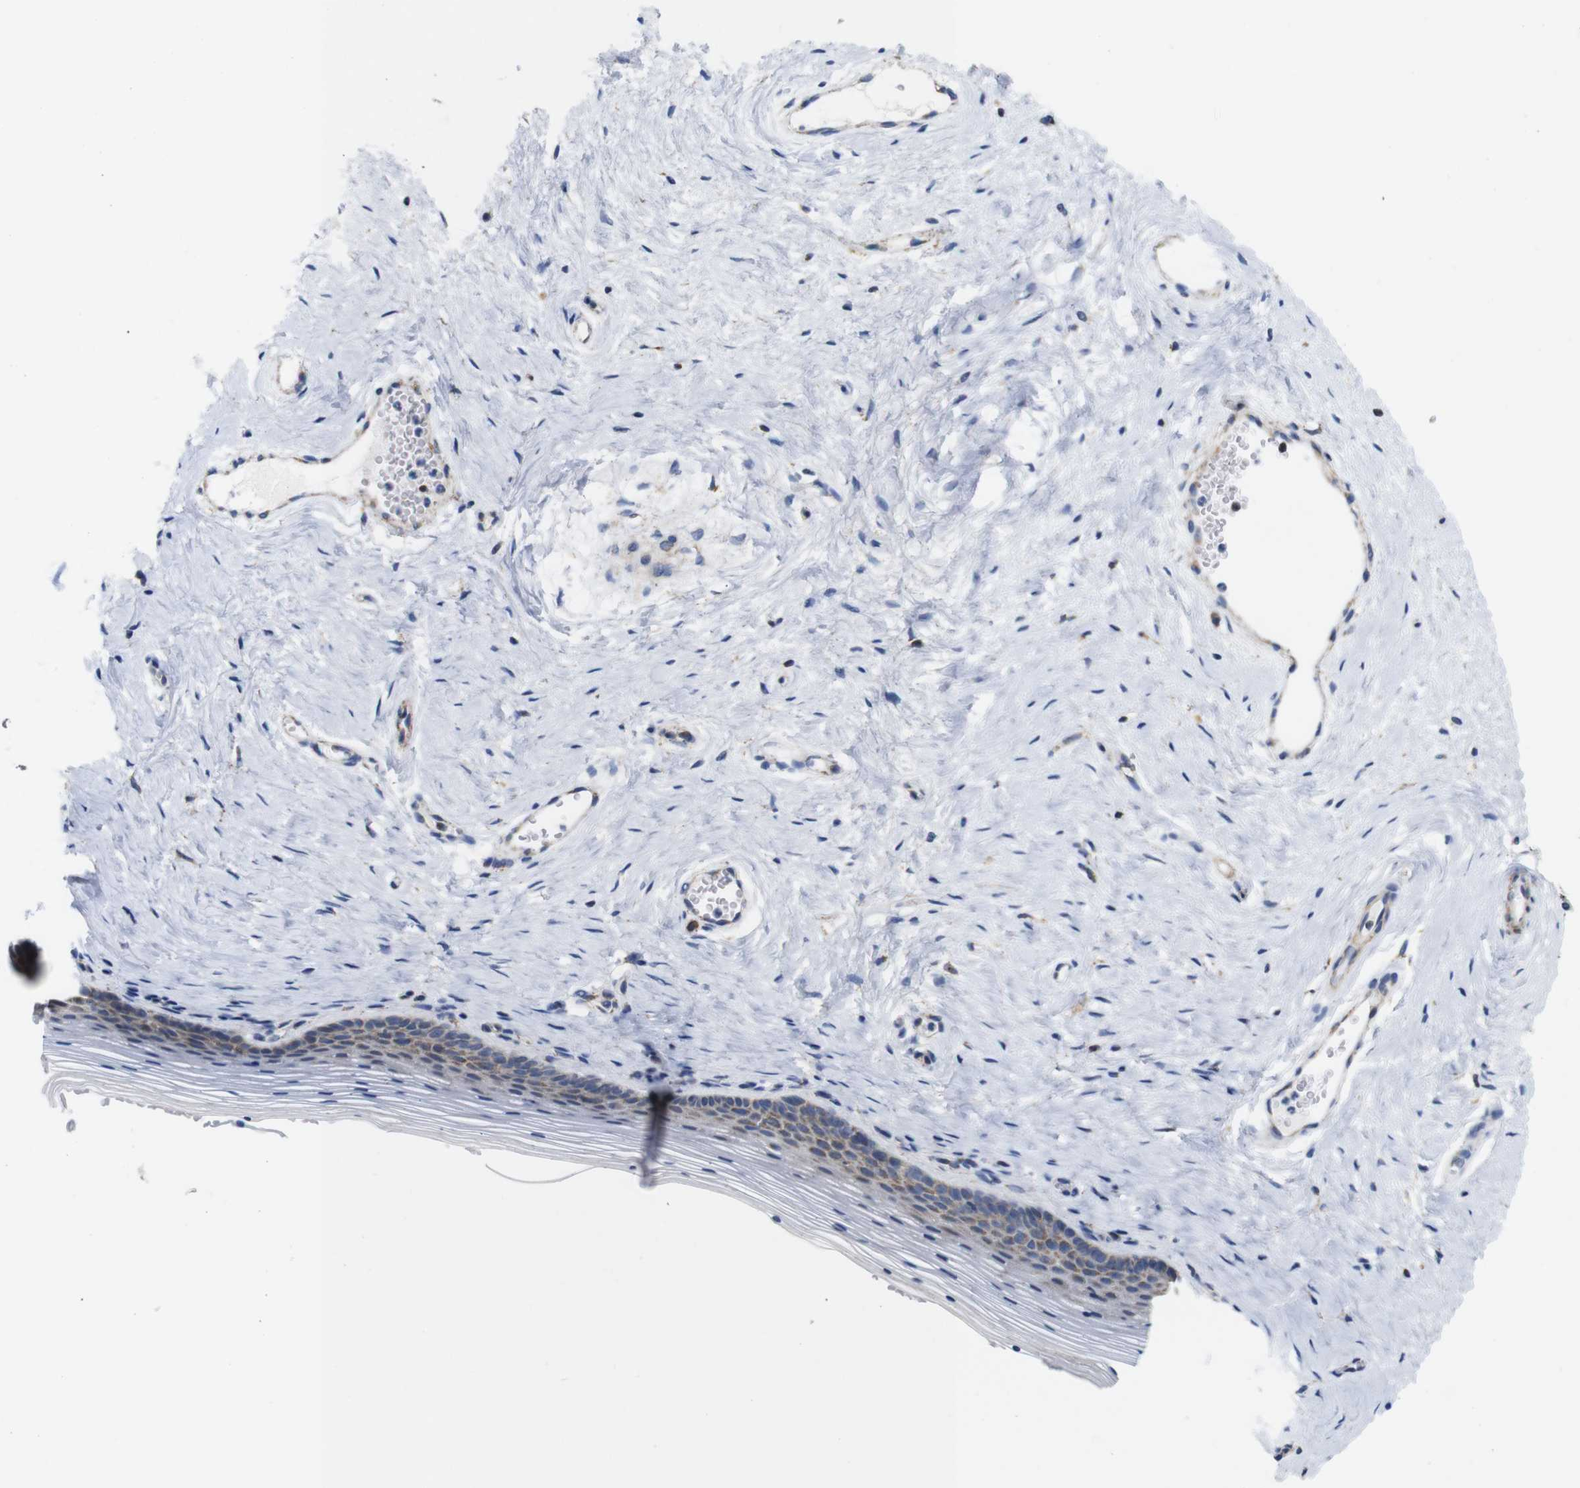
{"staining": {"intensity": "moderate", "quantity": "25%-75%", "location": "cytoplasmic/membranous"}, "tissue": "vagina", "cell_type": "Squamous epithelial cells", "image_type": "normal", "snomed": [{"axis": "morphology", "description": "Normal tissue, NOS"}, {"axis": "topography", "description": "Vagina"}], "caption": "The image reveals immunohistochemical staining of normal vagina. There is moderate cytoplasmic/membranous staining is appreciated in approximately 25%-75% of squamous epithelial cells. The staining was performed using DAB, with brown indicating positive protein expression. Nuclei are stained blue with hematoxylin.", "gene": "FAM171B", "patient": {"sex": "female", "age": 32}}